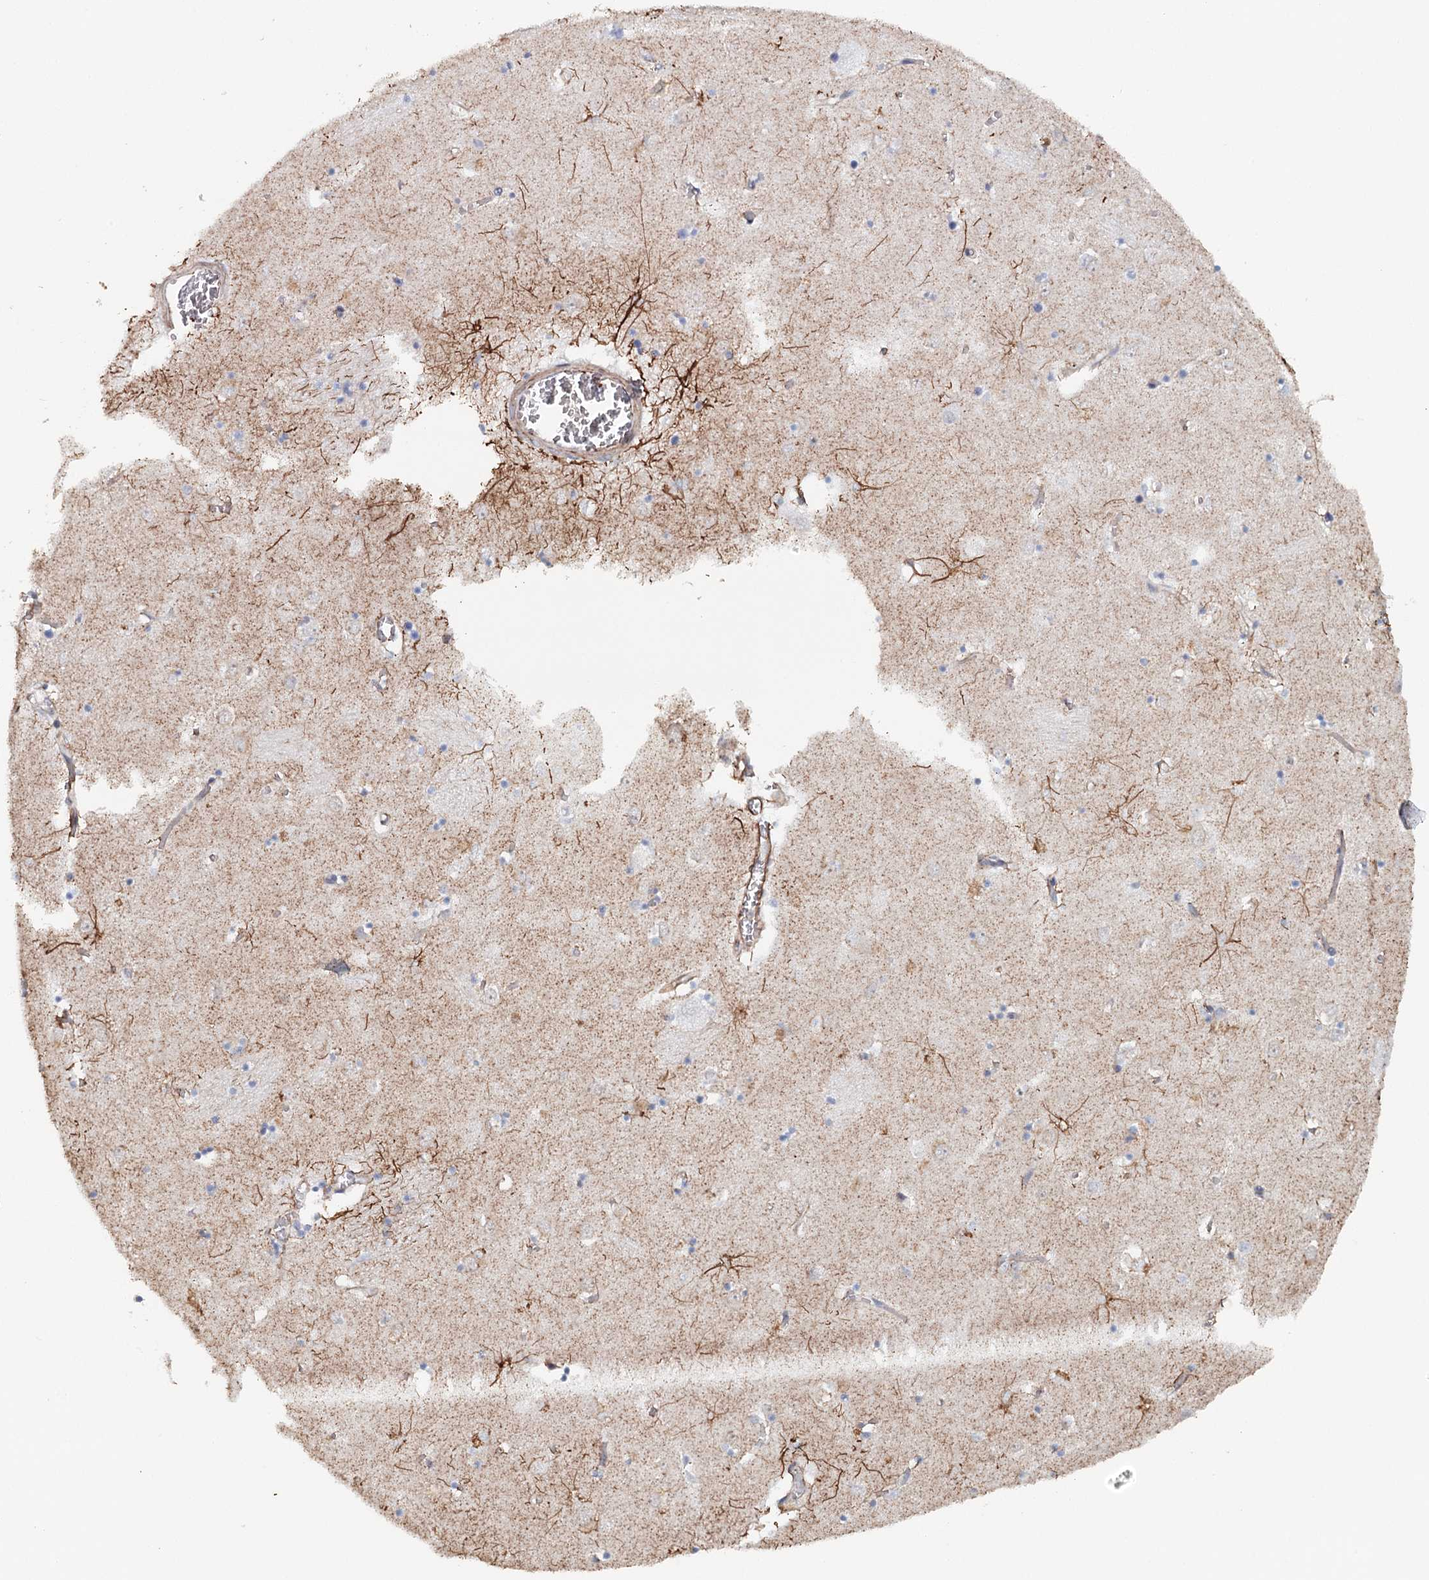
{"staining": {"intensity": "strong", "quantity": "<25%", "location": "cytoplasmic/membranous"}, "tissue": "caudate", "cell_type": "Glial cells", "image_type": "normal", "snomed": [{"axis": "morphology", "description": "Normal tissue, NOS"}, {"axis": "topography", "description": "Lateral ventricle wall"}], "caption": "Strong cytoplasmic/membranous staining for a protein is identified in approximately <25% of glial cells of benign caudate using IHC.", "gene": "SYNPO", "patient": {"sex": "male", "age": 70}}